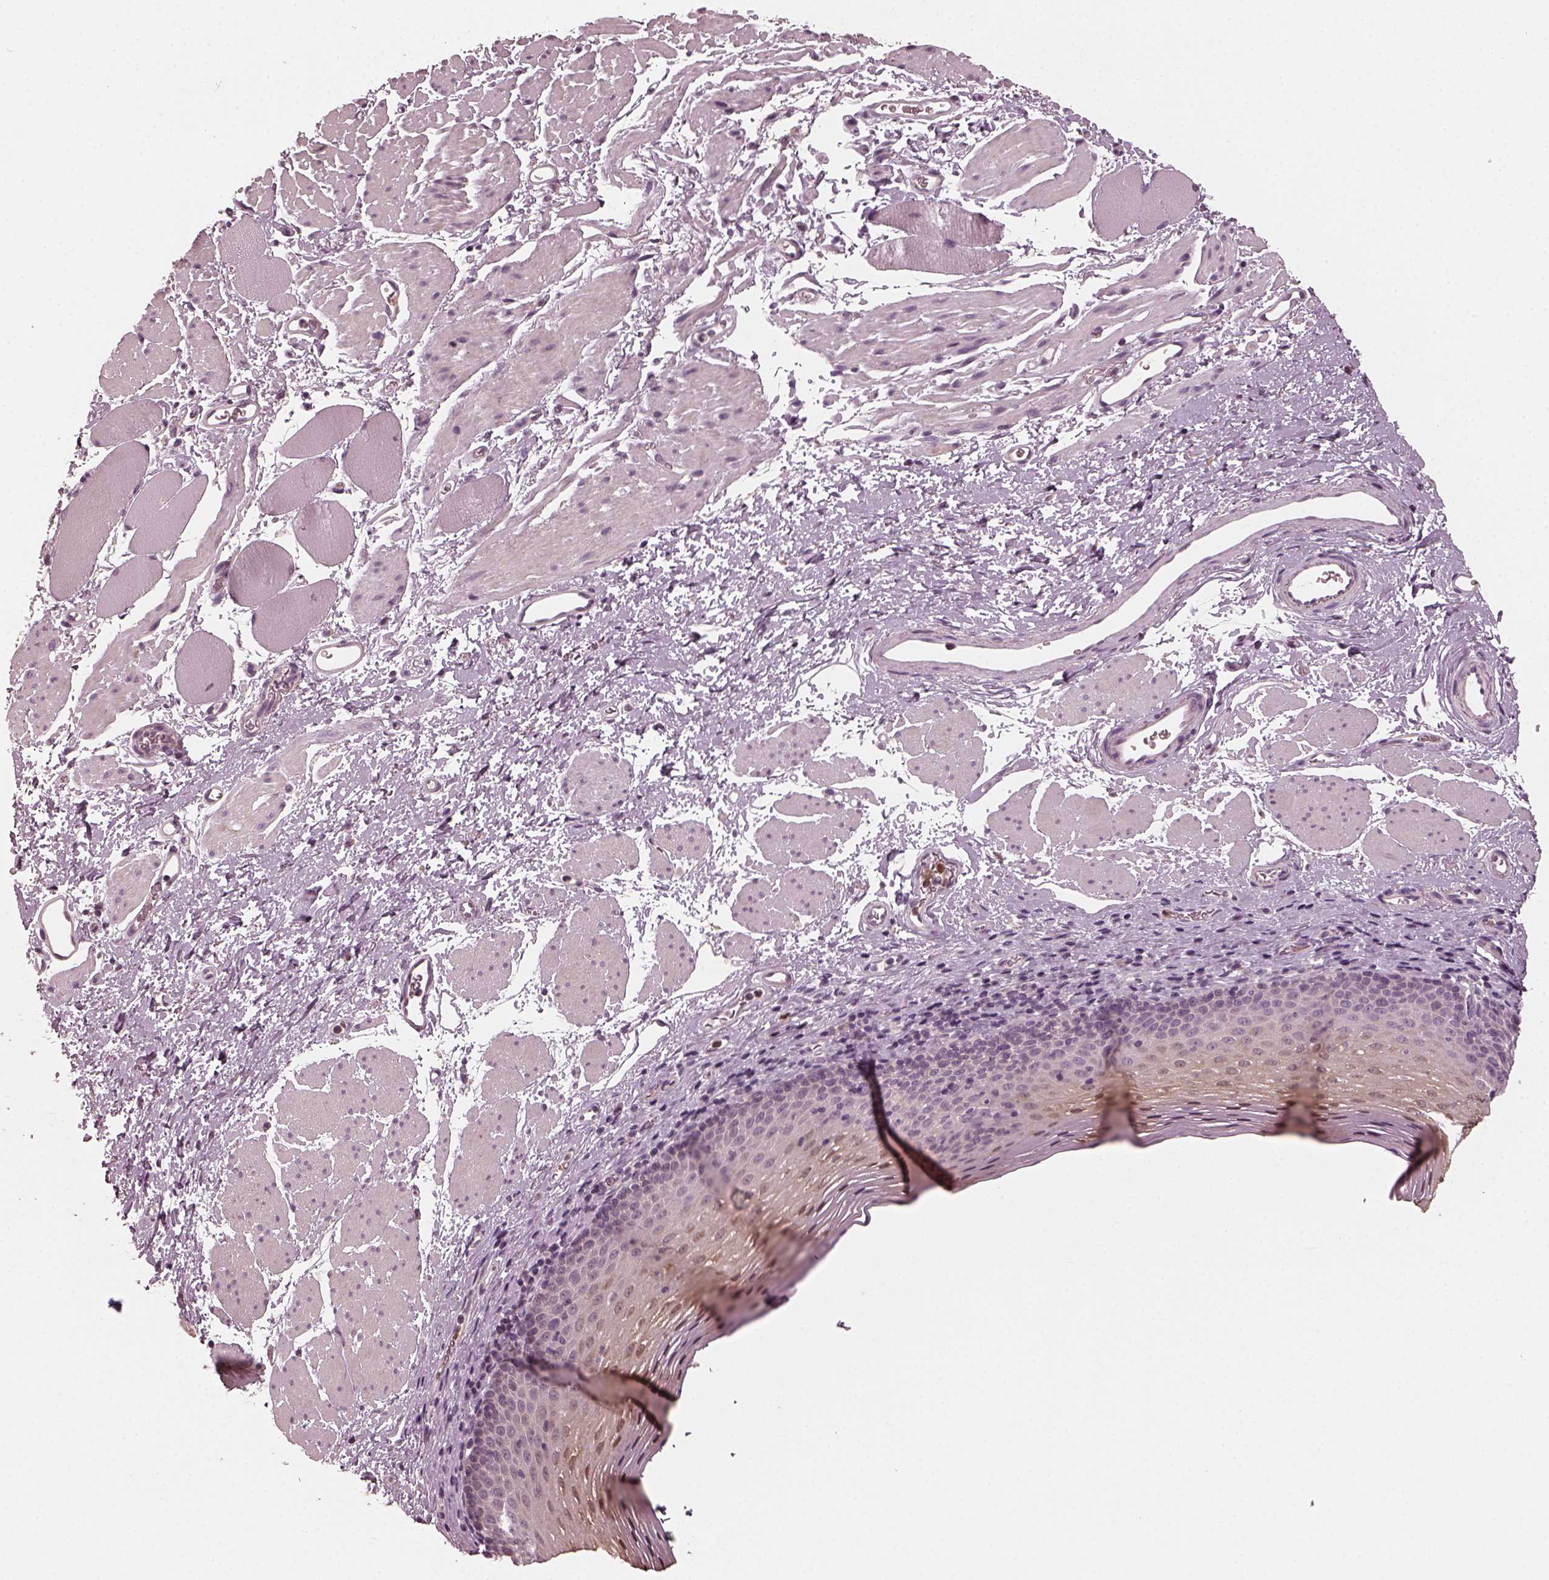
{"staining": {"intensity": "weak", "quantity": "<25%", "location": "nuclear"}, "tissue": "esophagus", "cell_type": "Squamous epithelial cells", "image_type": "normal", "snomed": [{"axis": "morphology", "description": "Normal tissue, NOS"}, {"axis": "topography", "description": "Esophagus"}], "caption": "Photomicrograph shows no protein positivity in squamous epithelial cells of unremarkable esophagus. The staining is performed using DAB brown chromogen with nuclei counter-stained in using hematoxylin.", "gene": "CHIT1", "patient": {"sex": "female", "age": 68}}